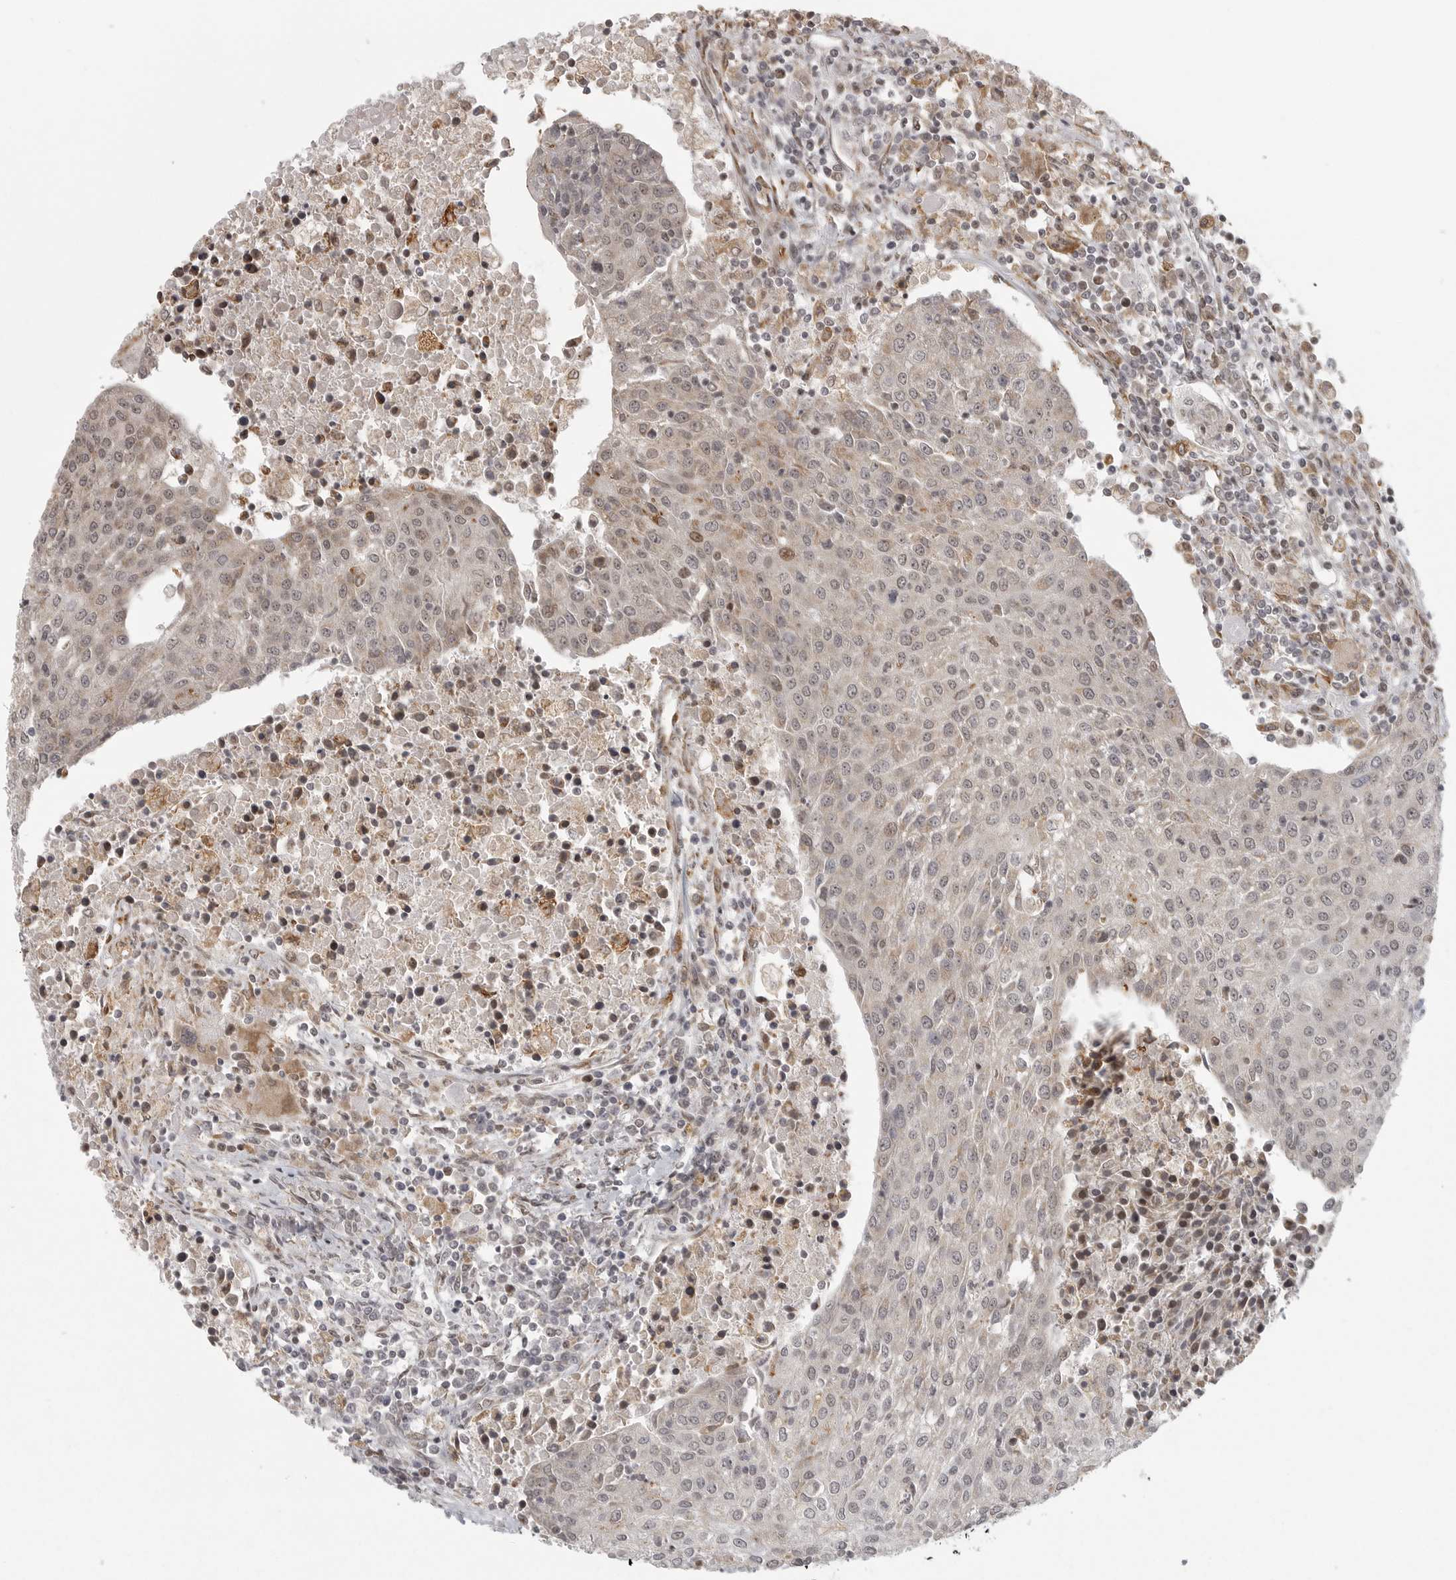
{"staining": {"intensity": "weak", "quantity": "25%-75%", "location": "cytoplasmic/membranous,nuclear"}, "tissue": "urothelial cancer", "cell_type": "Tumor cells", "image_type": "cancer", "snomed": [{"axis": "morphology", "description": "Urothelial carcinoma, High grade"}, {"axis": "topography", "description": "Urinary bladder"}], "caption": "Human high-grade urothelial carcinoma stained with a brown dye demonstrates weak cytoplasmic/membranous and nuclear positive positivity in about 25%-75% of tumor cells.", "gene": "ISG20L2", "patient": {"sex": "female", "age": 85}}